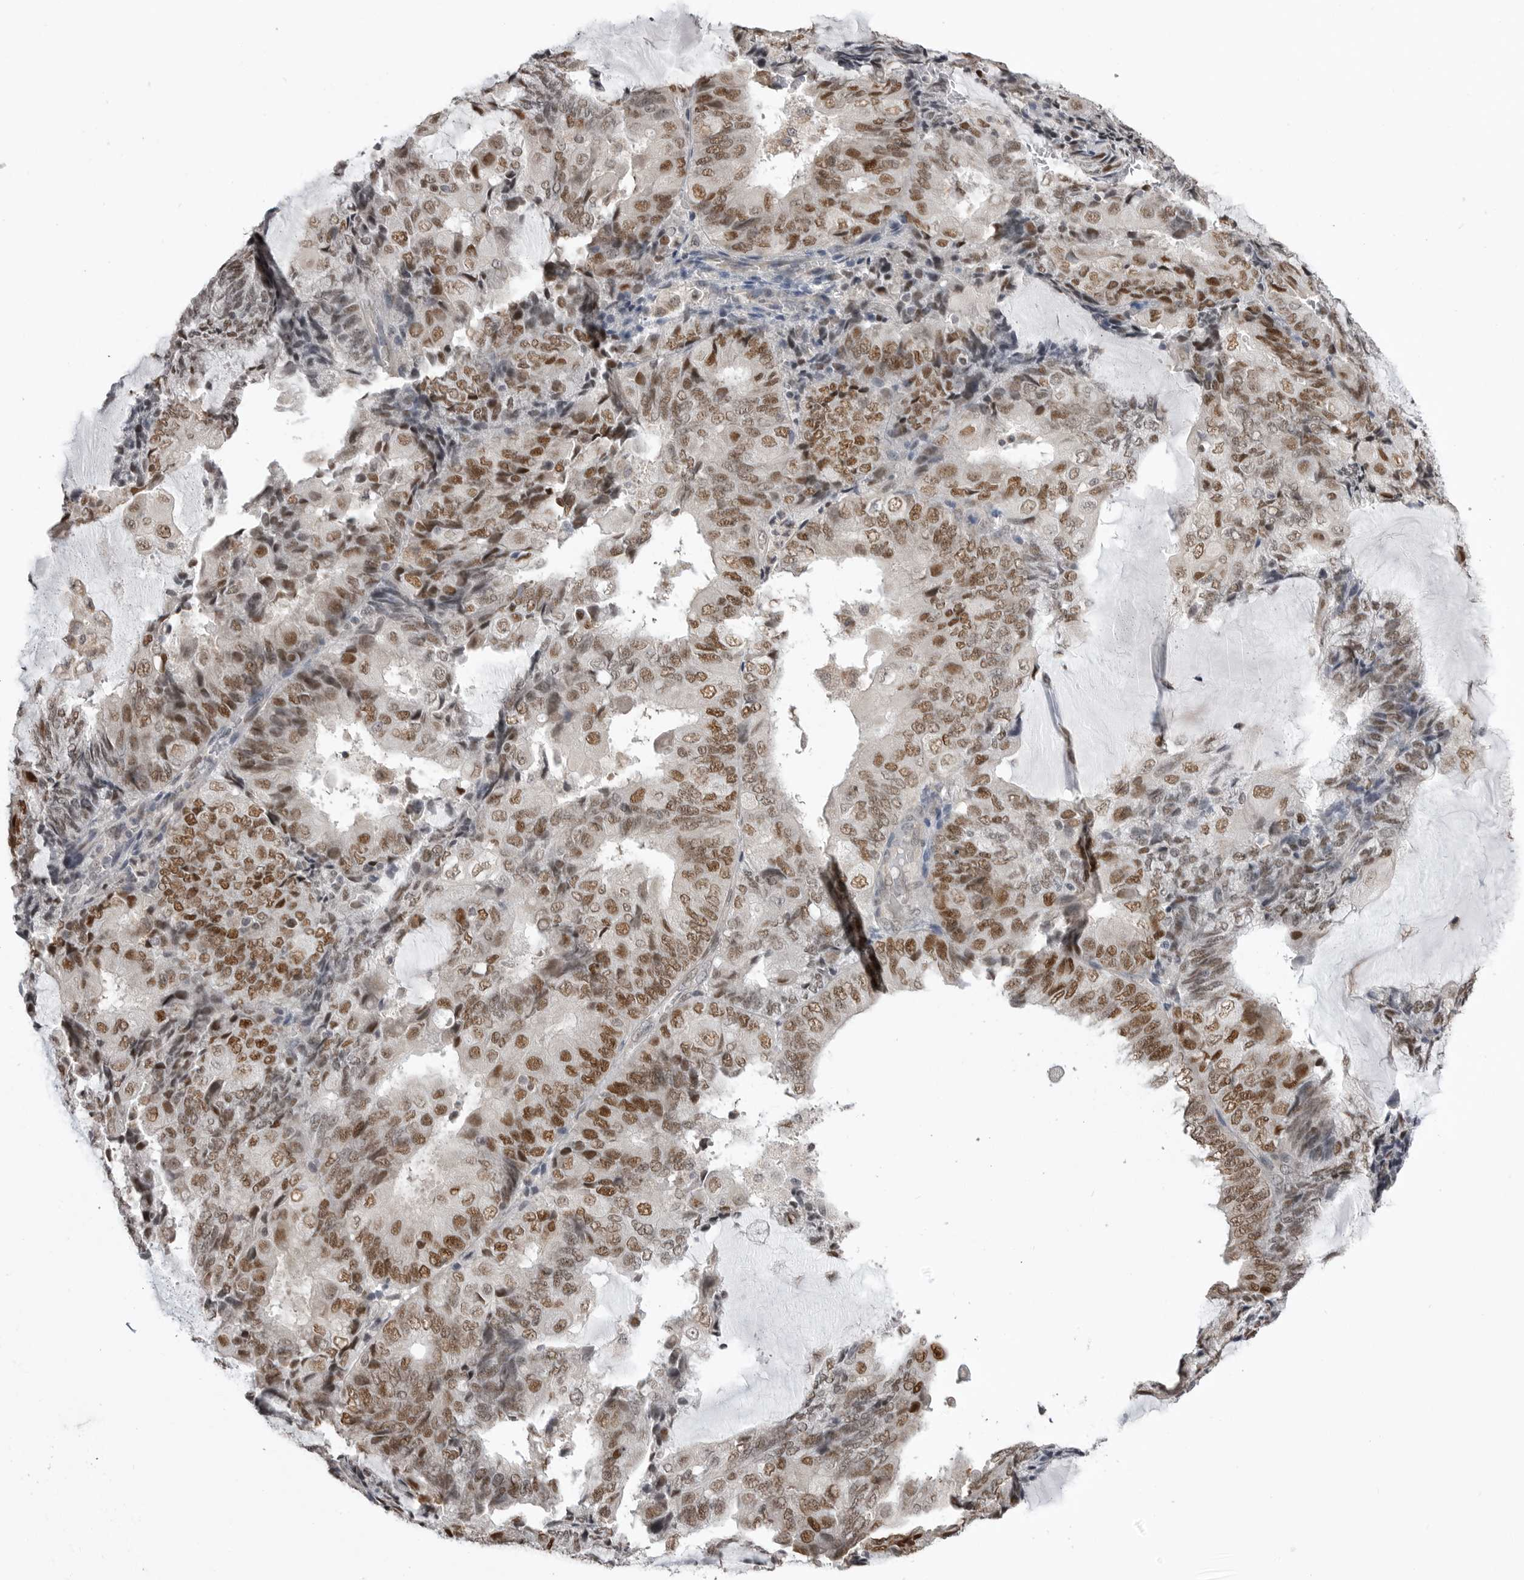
{"staining": {"intensity": "moderate", "quantity": ">75%", "location": "nuclear"}, "tissue": "endometrial cancer", "cell_type": "Tumor cells", "image_type": "cancer", "snomed": [{"axis": "morphology", "description": "Adenocarcinoma, NOS"}, {"axis": "topography", "description": "Endometrium"}], "caption": "Immunohistochemical staining of human endometrial cancer (adenocarcinoma) displays moderate nuclear protein positivity in about >75% of tumor cells. (DAB IHC with brightfield microscopy, high magnification).", "gene": "SMARCC1", "patient": {"sex": "female", "age": 81}}